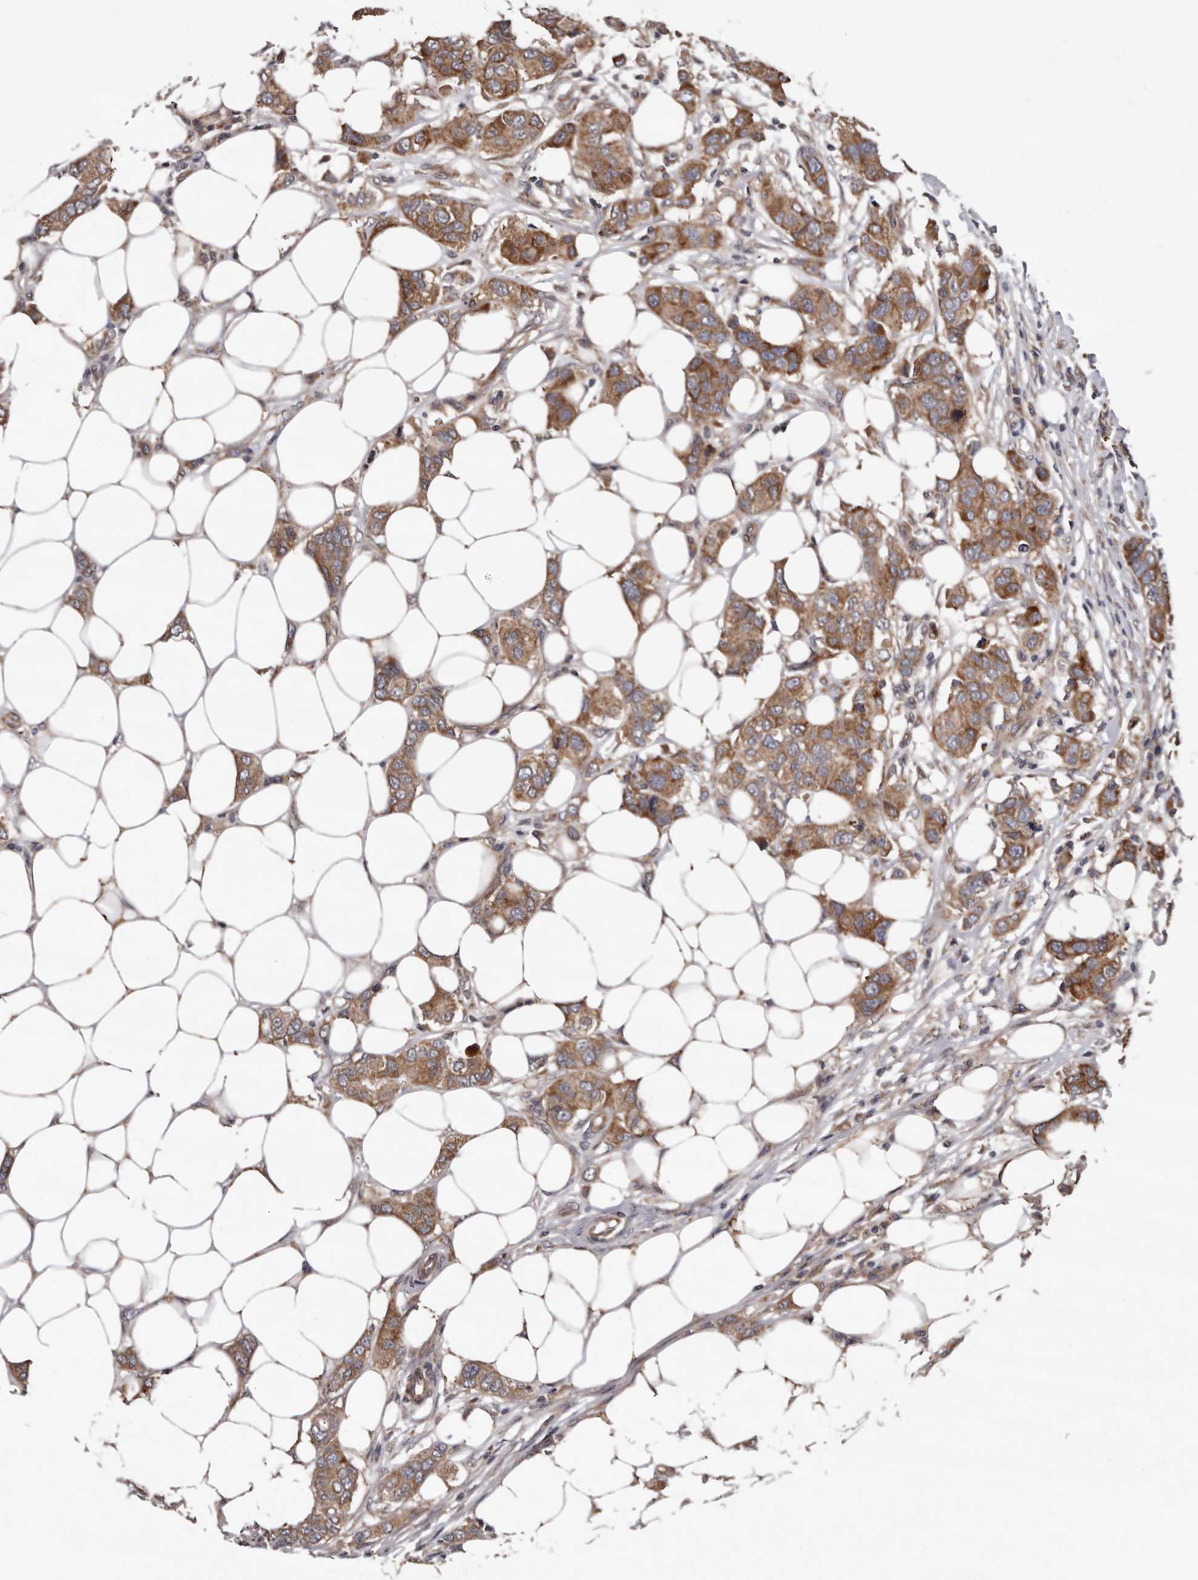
{"staining": {"intensity": "moderate", "quantity": ">75%", "location": "cytoplasmic/membranous"}, "tissue": "breast cancer", "cell_type": "Tumor cells", "image_type": "cancer", "snomed": [{"axis": "morphology", "description": "Duct carcinoma"}, {"axis": "topography", "description": "Breast"}], "caption": "Human invasive ductal carcinoma (breast) stained with a brown dye exhibits moderate cytoplasmic/membranous positive staining in about >75% of tumor cells.", "gene": "VPS37A", "patient": {"sex": "female", "age": 50}}